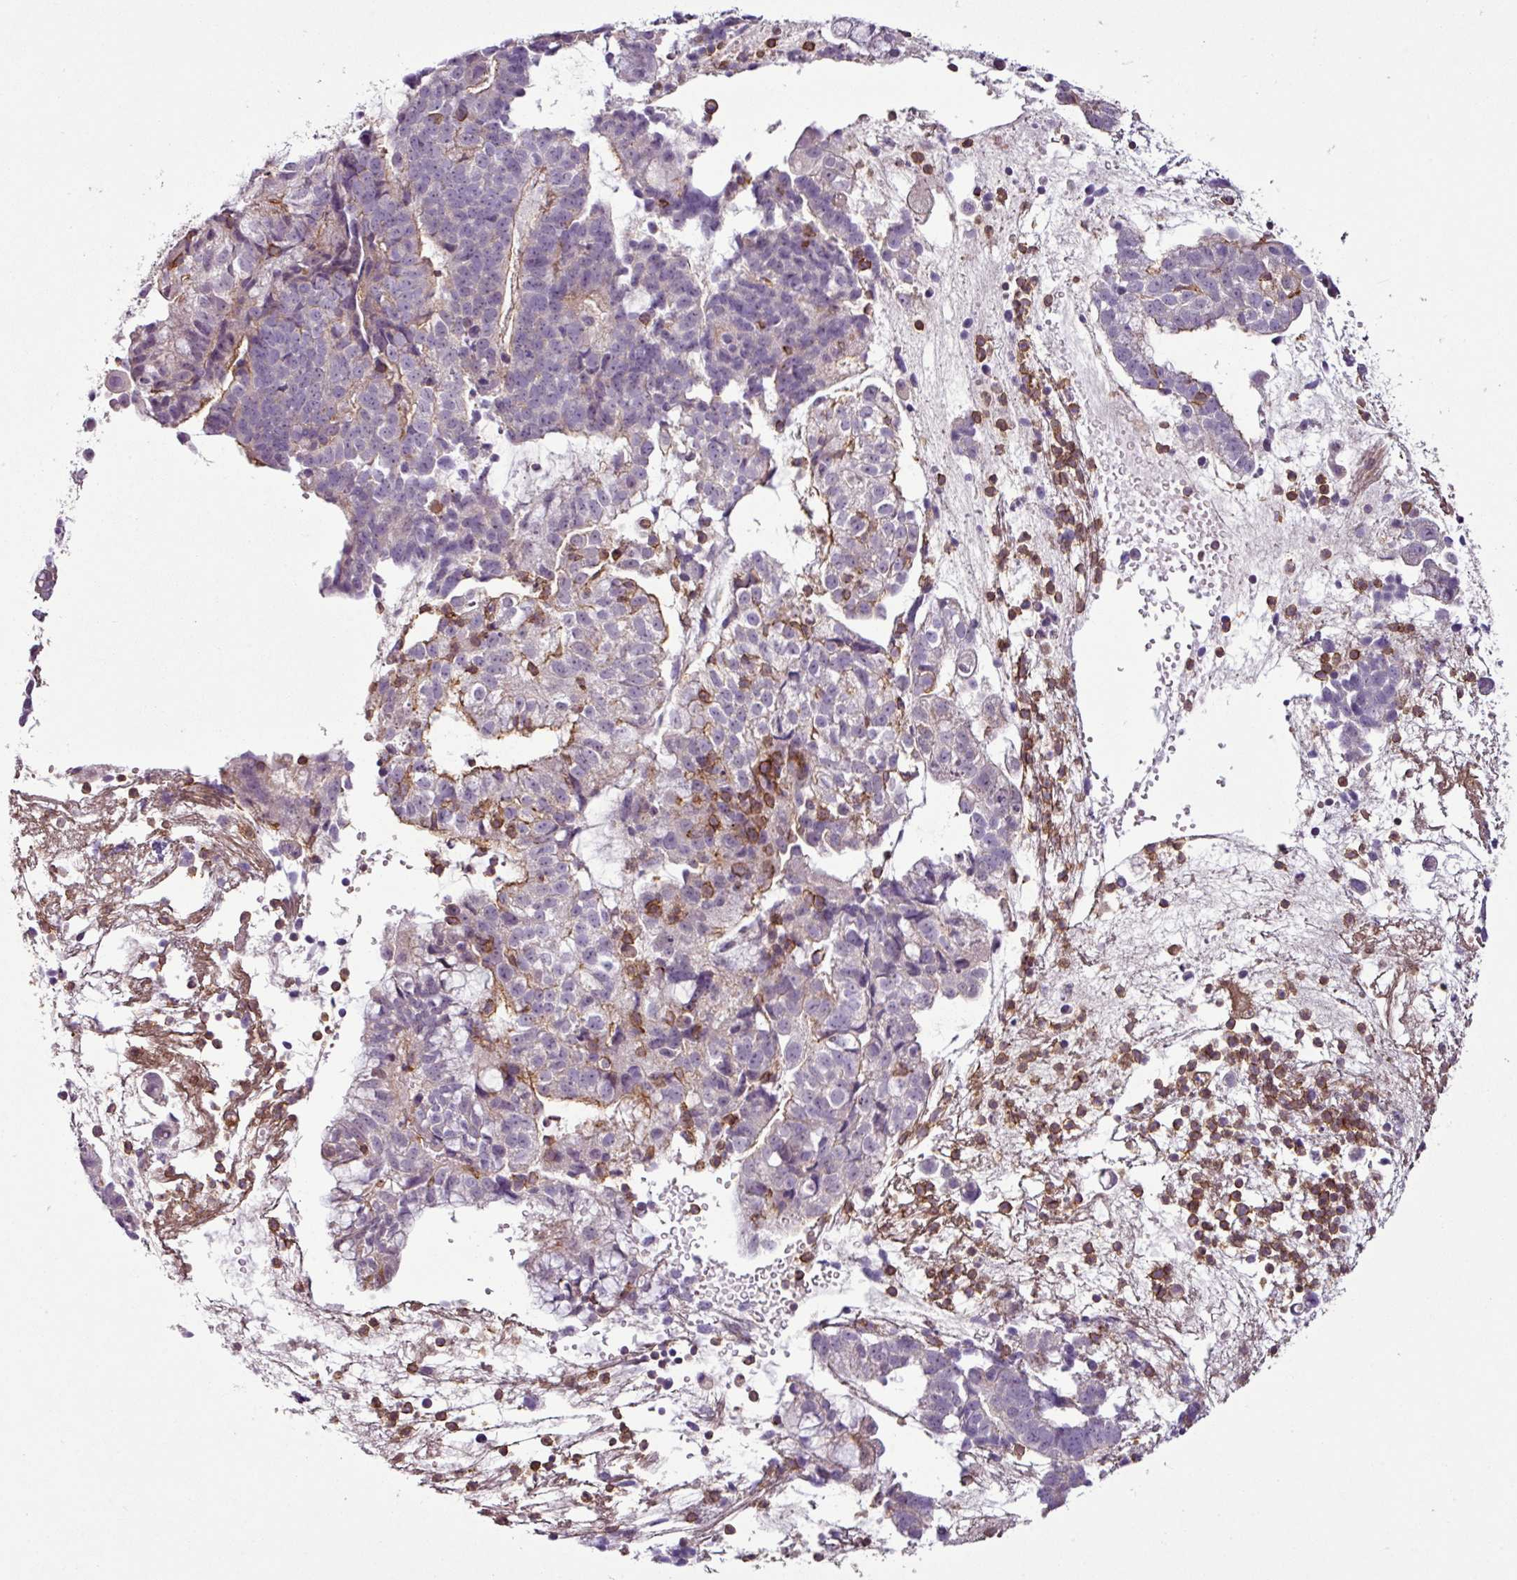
{"staining": {"intensity": "negative", "quantity": "none", "location": "none"}, "tissue": "endometrial cancer", "cell_type": "Tumor cells", "image_type": "cancer", "snomed": [{"axis": "morphology", "description": "Adenocarcinoma, NOS"}, {"axis": "topography", "description": "Endometrium"}], "caption": "The photomicrograph exhibits no significant staining in tumor cells of endometrial cancer.", "gene": "ZNF106", "patient": {"sex": "female", "age": 76}}